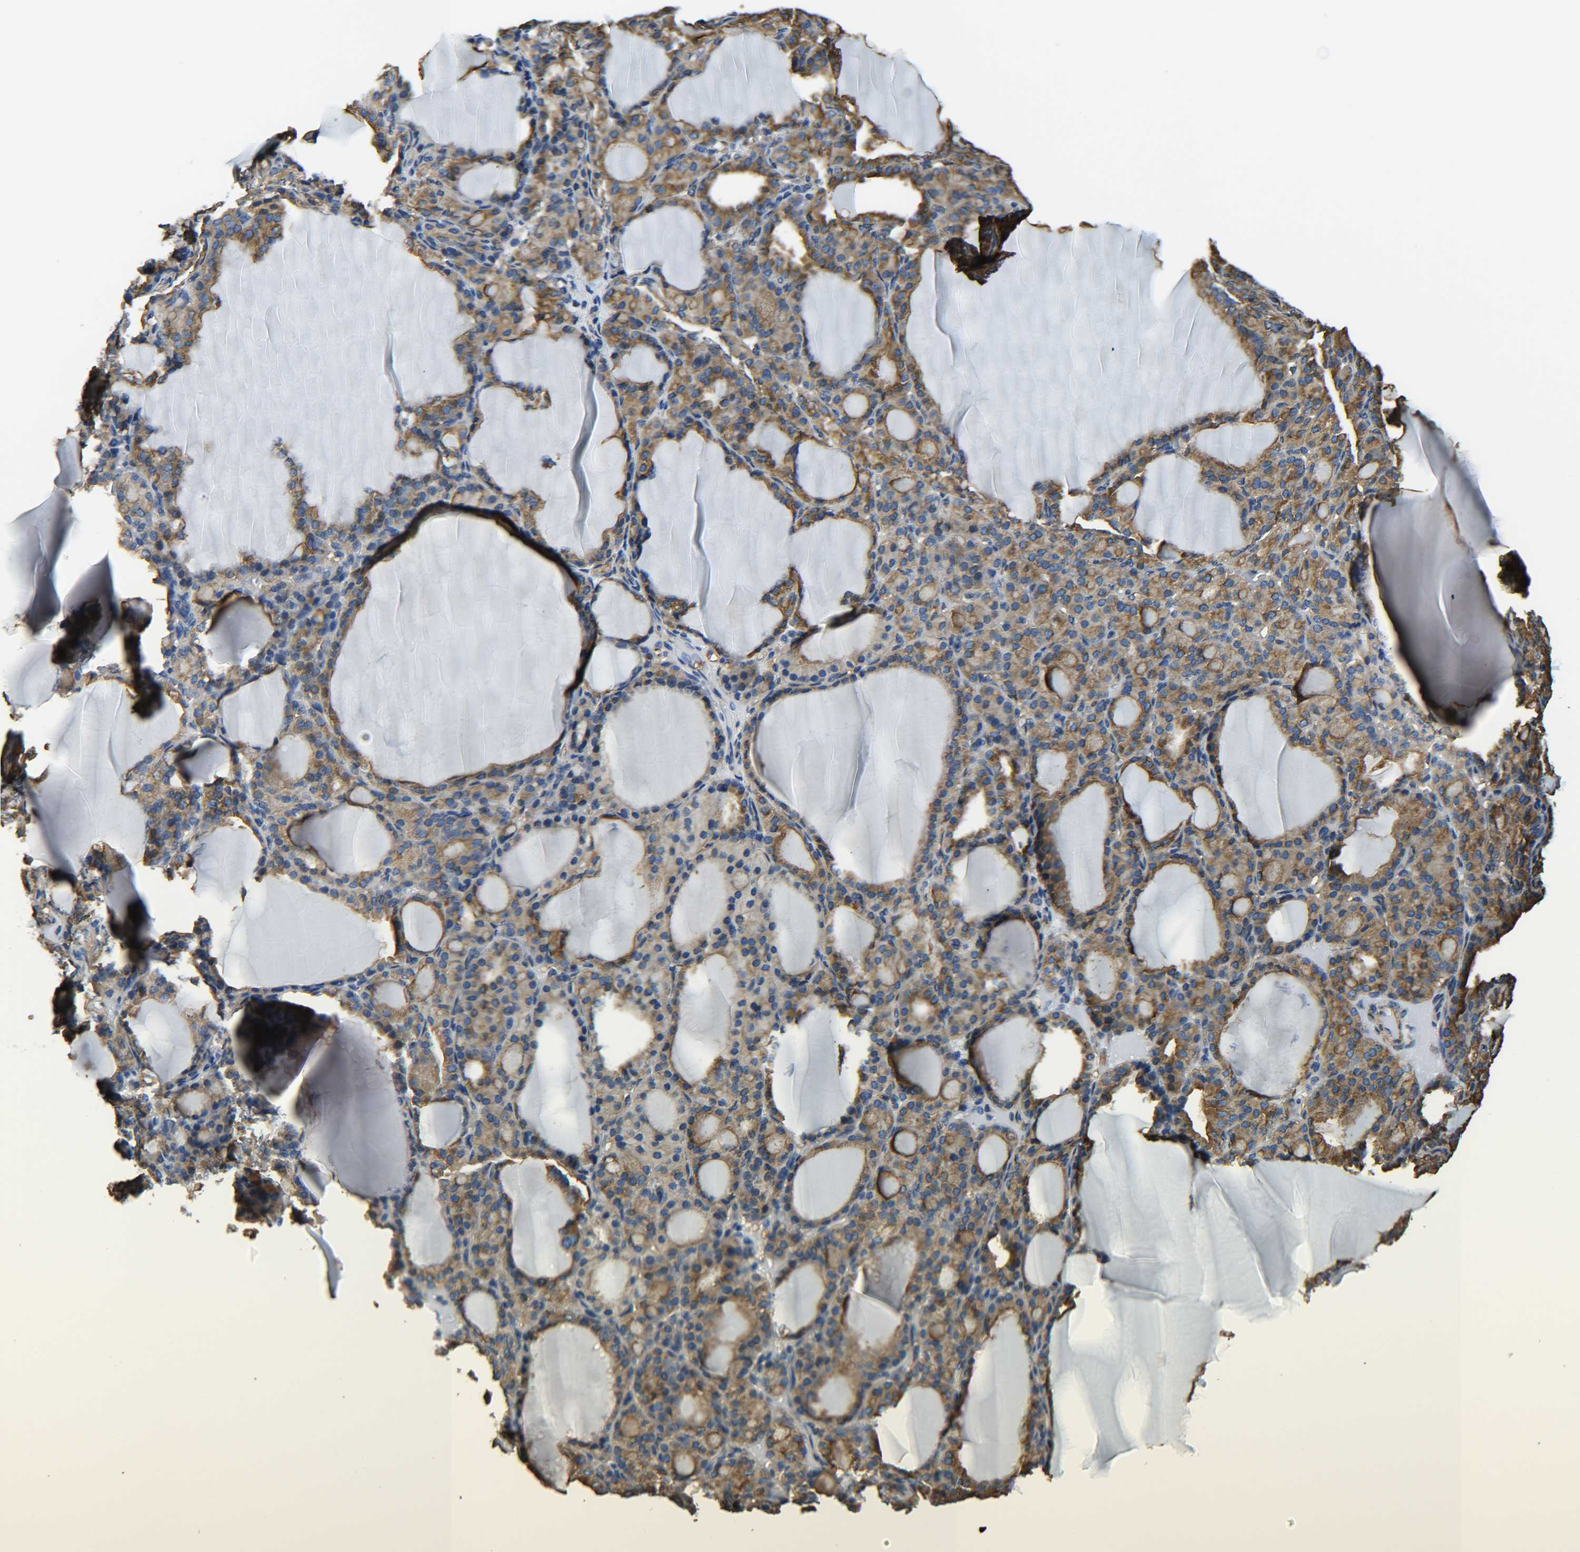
{"staining": {"intensity": "moderate", "quantity": ">75%", "location": "cytoplasmic/membranous"}, "tissue": "thyroid gland", "cell_type": "Glandular cells", "image_type": "normal", "snomed": [{"axis": "morphology", "description": "Normal tissue, NOS"}, {"axis": "topography", "description": "Thyroid gland"}], "caption": "An image showing moderate cytoplasmic/membranous staining in approximately >75% of glandular cells in unremarkable thyroid gland, as visualized by brown immunohistochemical staining.", "gene": "TUBB", "patient": {"sex": "female", "age": 28}}